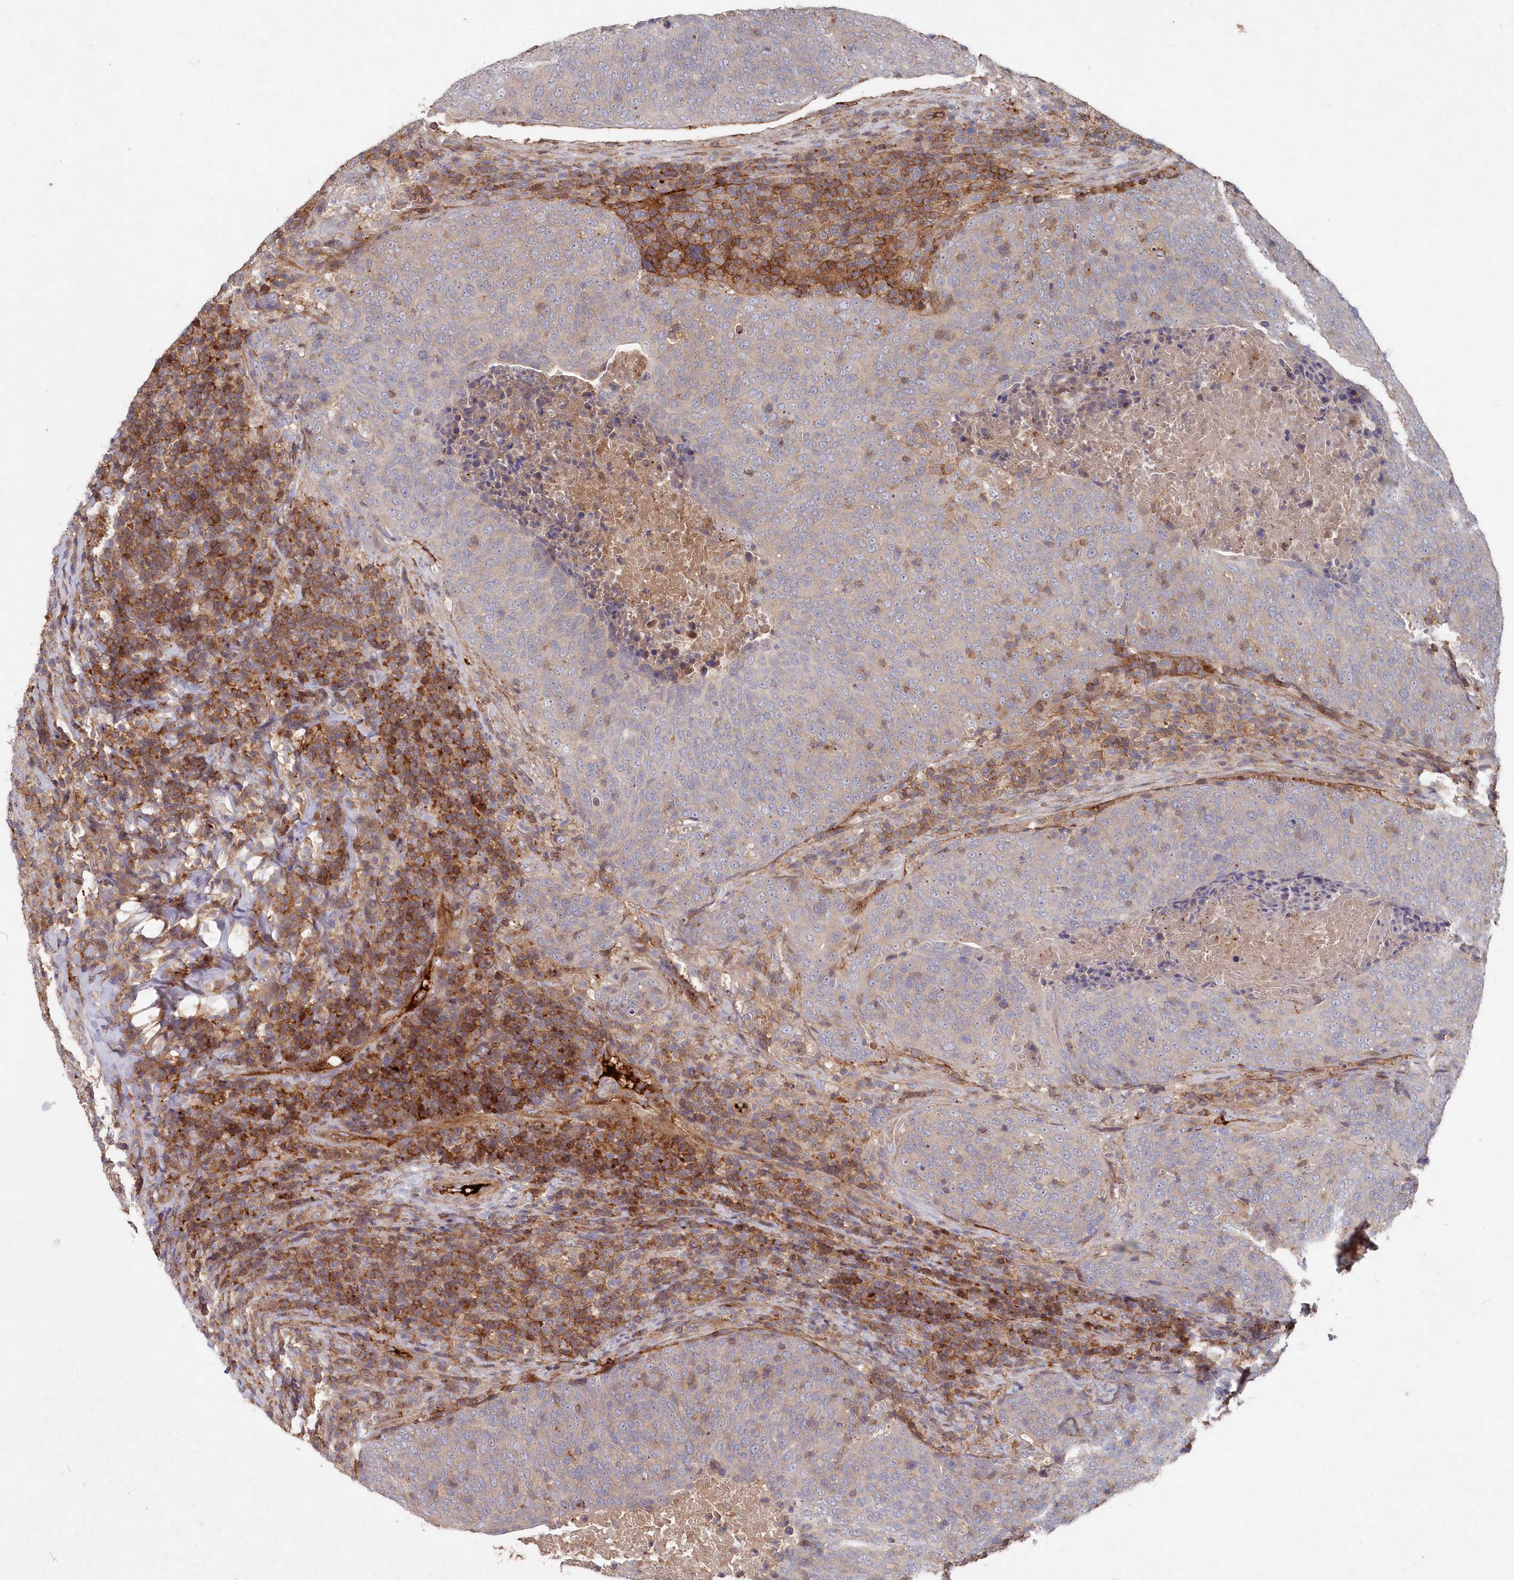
{"staining": {"intensity": "weak", "quantity": "<25%", "location": "cytoplasmic/membranous"}, "tissue": "head and neck cancer", "cell_type": "Tumor cells", "image_type": "cancer", "snomed": [{"axis": "morphology", "description": "Squamous cell carcinoma, NOS"}, {"axis": "morphology", "description": "Squamous cell carcinoma, metastatic, NOS"}, {"axis": "topography", "description": "Lymph node"}, {"axis": "topography", "description": "Head-Neck"}], "caption": "Tumor cells show no significant staining in head and neck cancer.", "gene": "ABHD14B", "patient": {"sex": "male", "age": 62}}